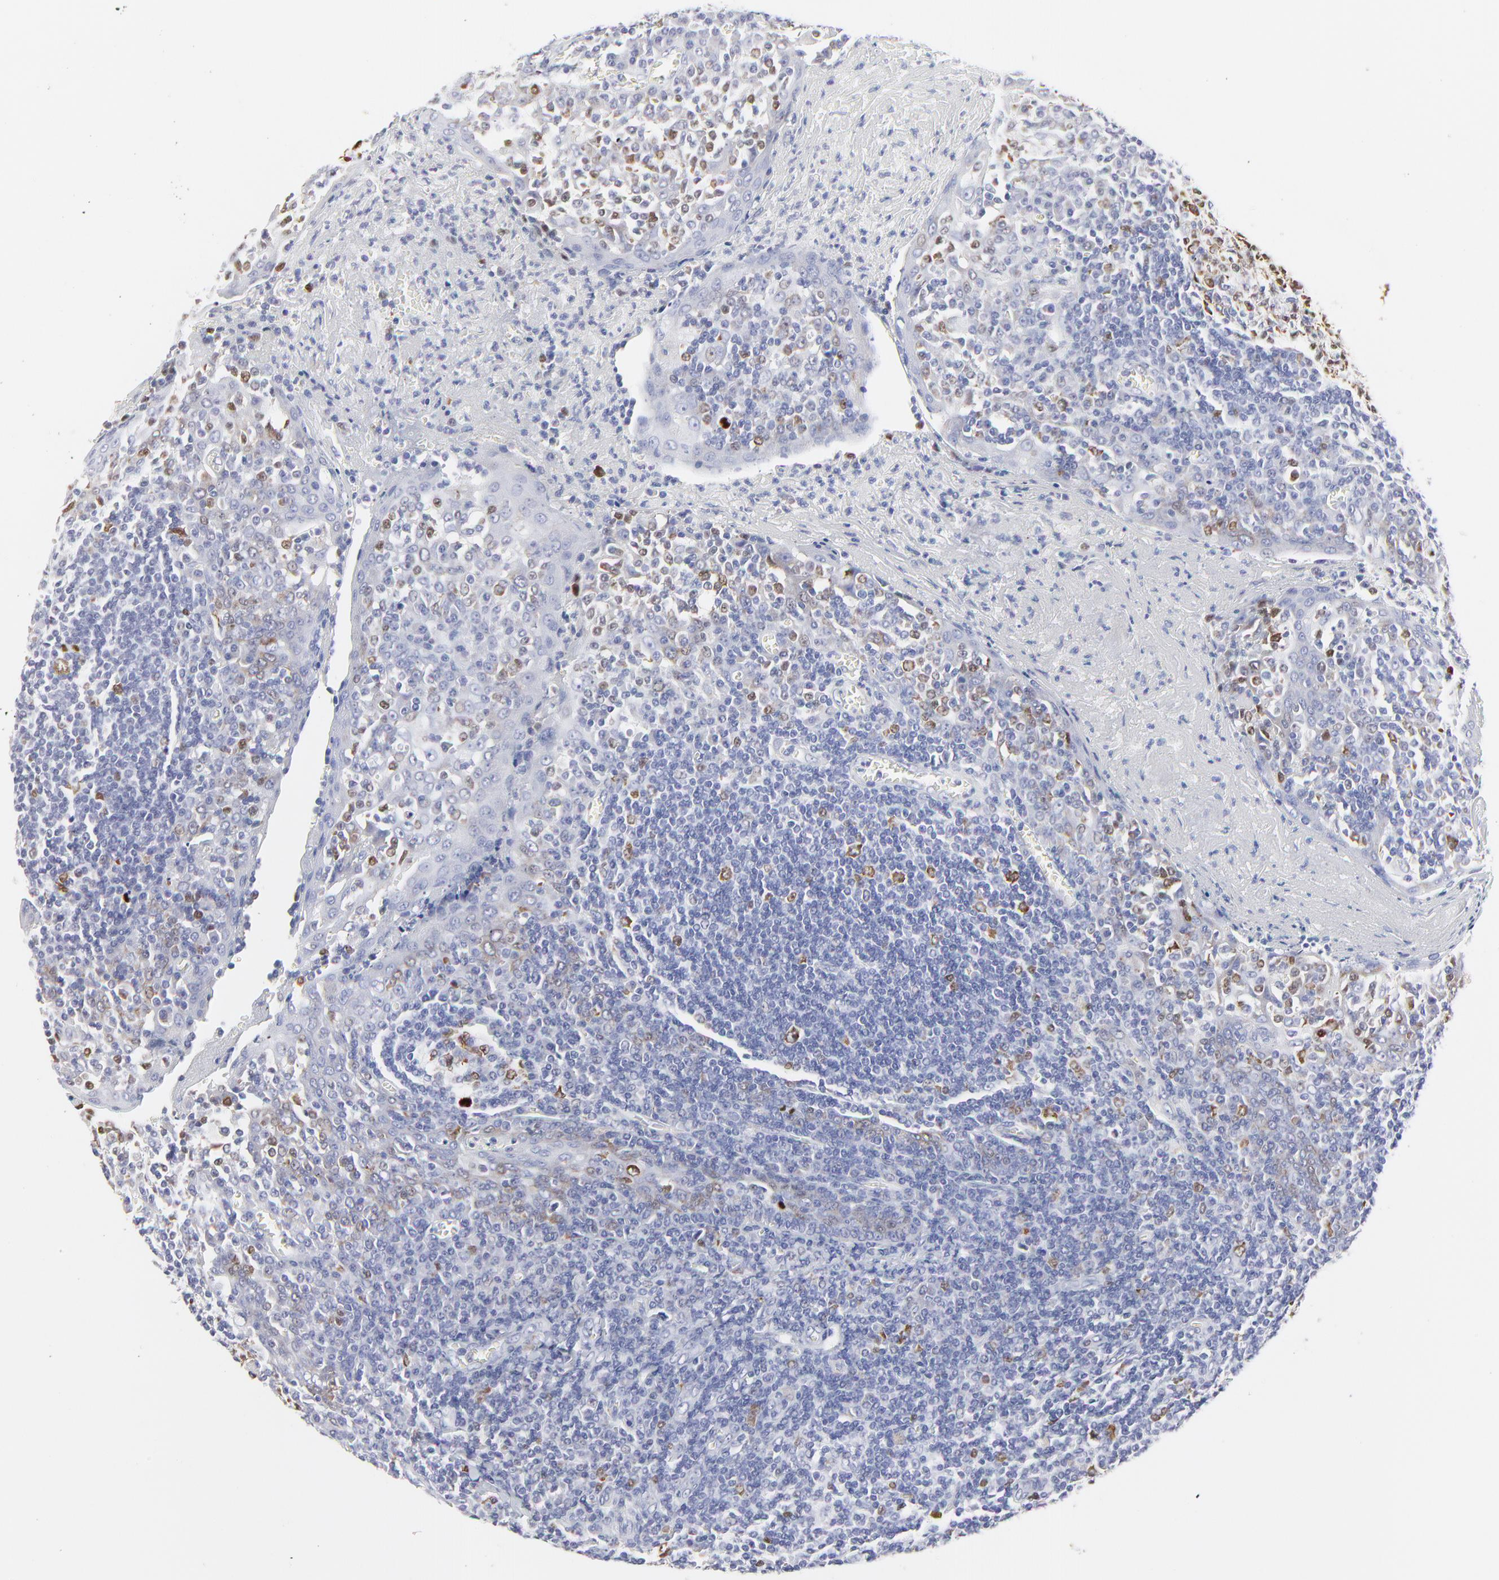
{"staining": {"intensity": "moderate", "quantity": ">75%", "location": "cytoplasmic/membranous,nuclear"}, "tissue": "tonsil", "cell_type": "Germinal center cells", "image_type": "normal", "snomed": [{"axis": "morphology", "description": "Normal tissue, NOS"}, {"axis": "topography", "description": "Tonsil"}], "caption": "Immunohistochemical staining of normal human tonsil shows >75% levels of moderate cytoplasmic/membranous,nuclear protein expression in about >75% of germinal center cells. The staining was performed using DAB (3,3'-diaminobenzidine) to visualize the protein expression in brown, while the nuclei were stained in blue with hematoxylin (Magnification: 20x).", "gene": "NCAPH", "patient": {"sex": "female", "age": 41}}